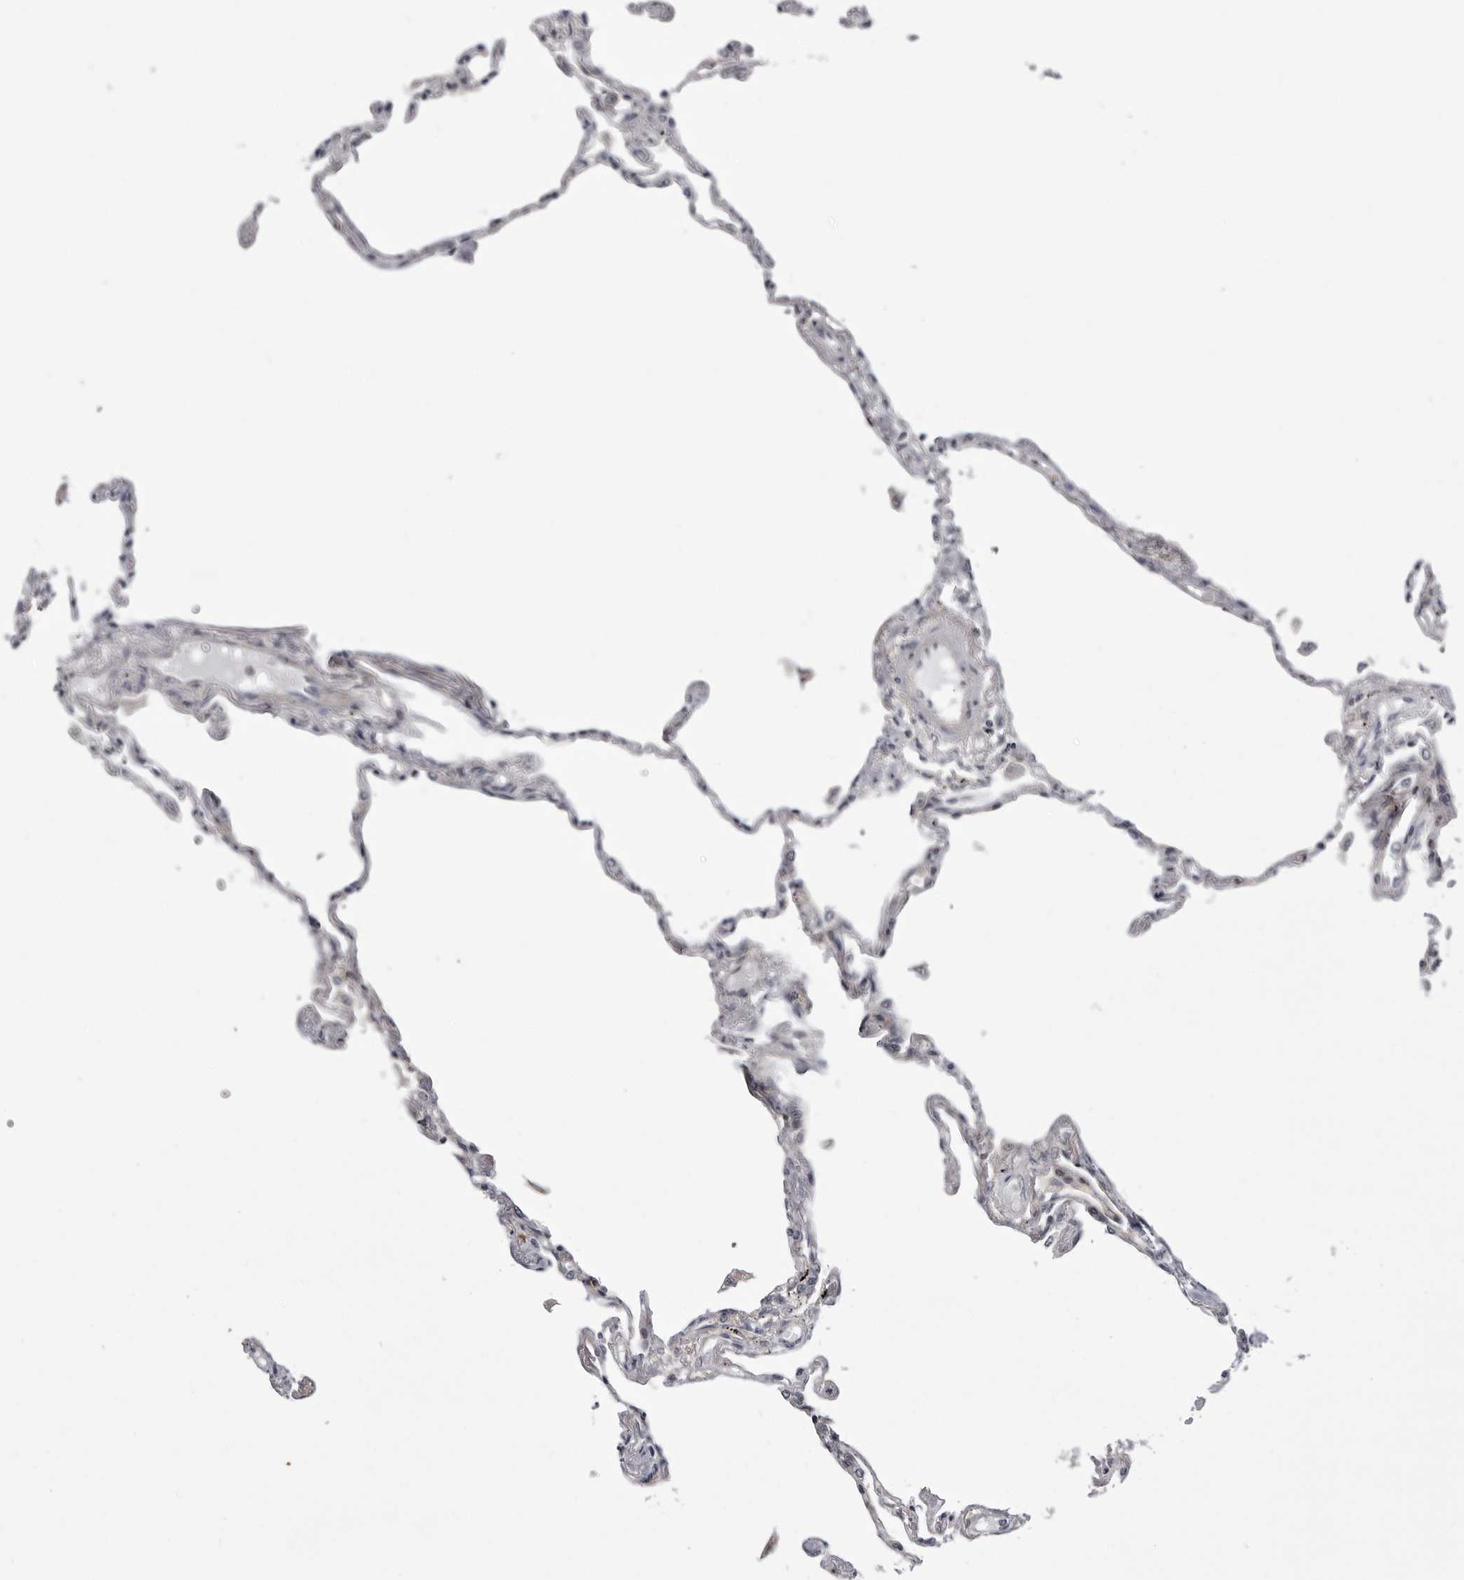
{"staining": {"intensity": "weak", "quantity": "<25%", "location": "cytoplasmic/membranous"}, "tissue": "lung", "cell_type": "Alveolar cells", "image_type": "normal", "snomed": [{"axis": "morphology", "description": "Normal tissue, NOS"}, {"axis": "topography", "description": "Lung"}], "caption": "There is no significant positivity in alveolar cells of lung.", "gene": "CCDC18", "patient": {"sex": "female", "age": 67}}